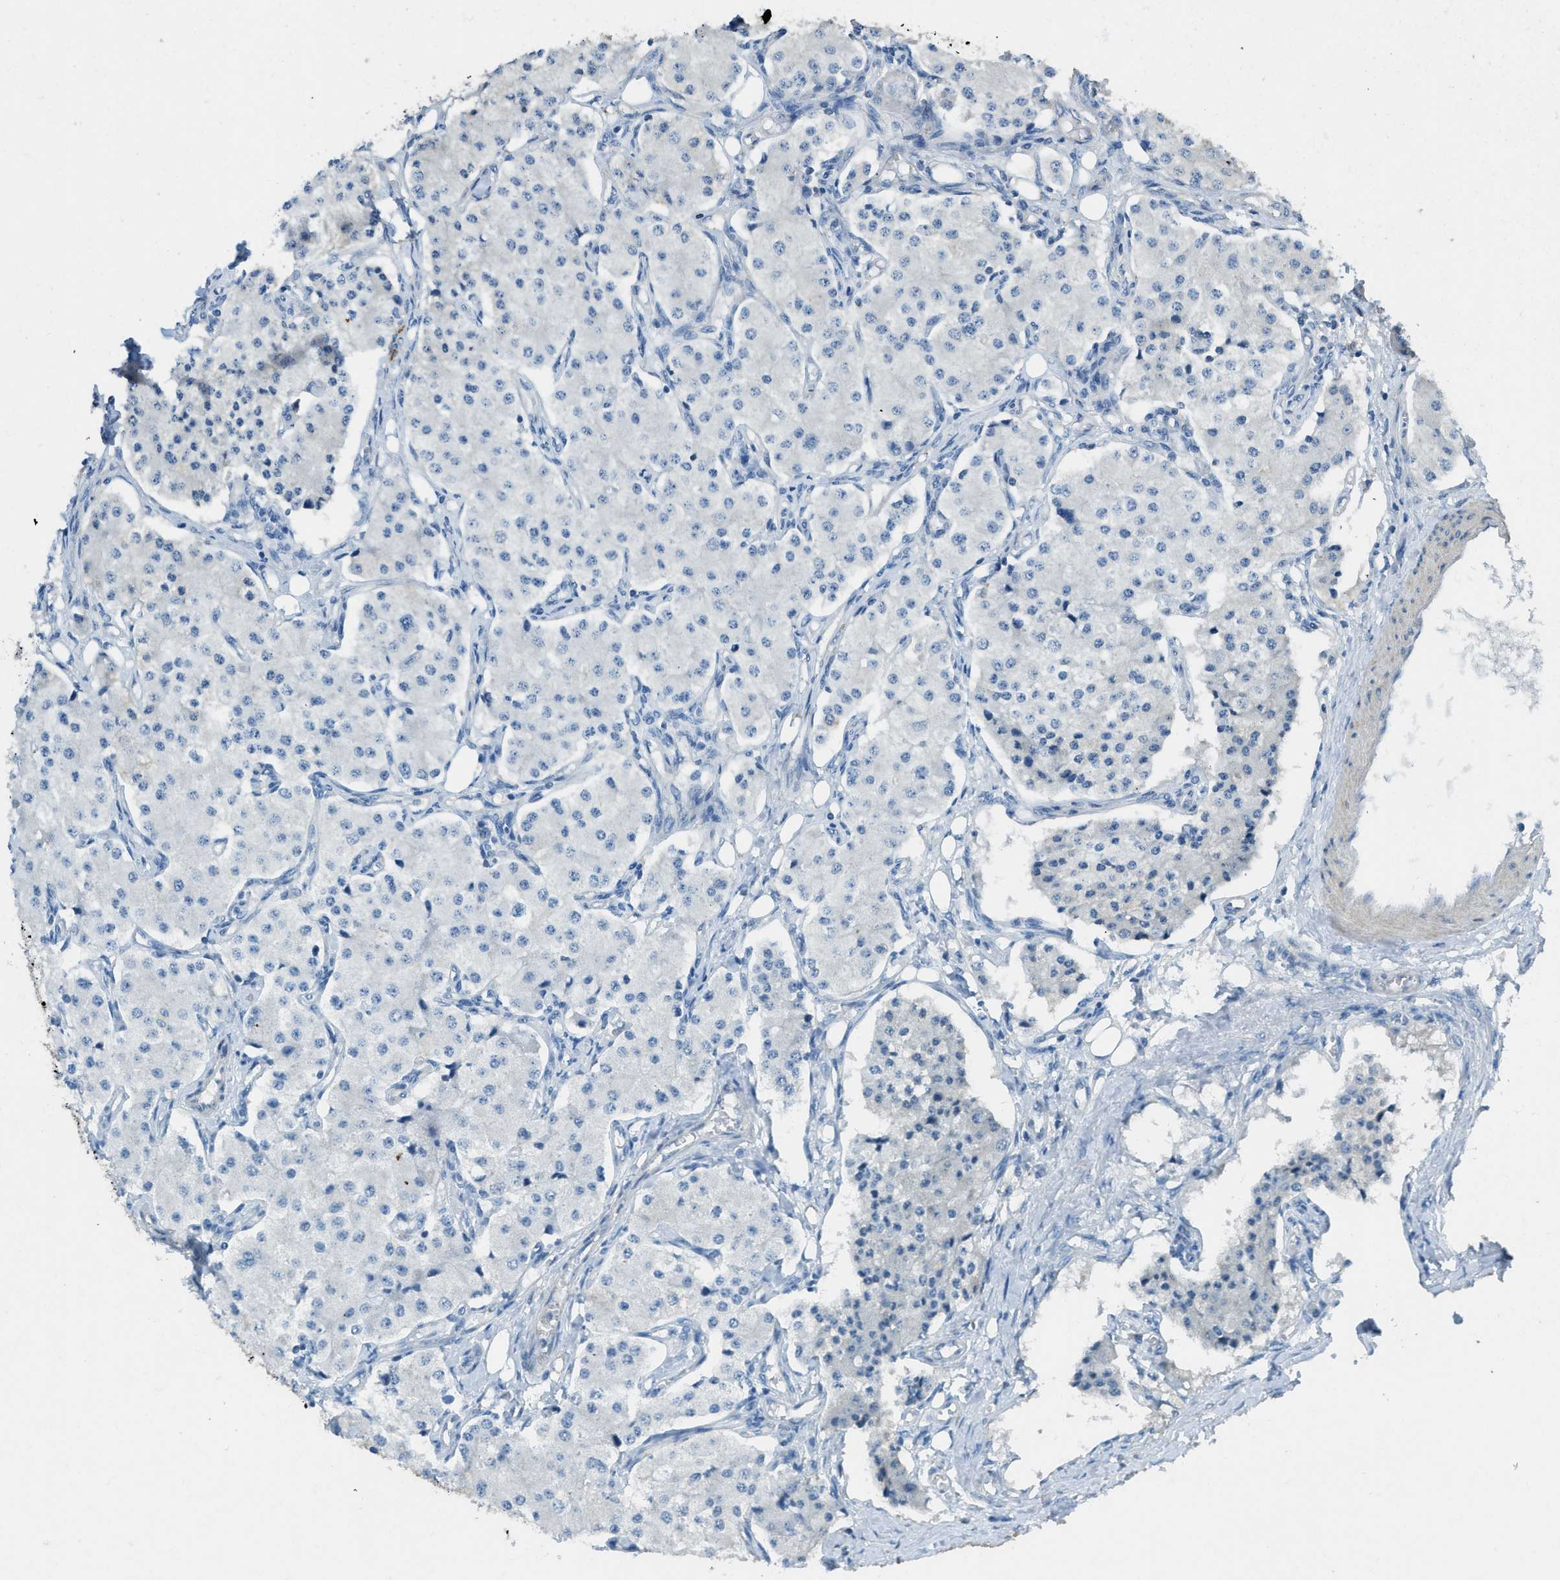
{"staining": {"intensity": "negative", "quantity": "none", "location": "none"}, "tissue": "carcinoid", "cell_type": "Tumor cells", "image_type": "cancer", "snomed": [{"axis": "morphology", "description": "Carcinoid, malignant, NOS"}, {"axis": "topography", "description": "Colon"}], "caption": "Image shows no protein expression in tumor cells of carcinoid tissue.", "gene": "TIMD4", "patient": {"sex": "female", "age": 52}}